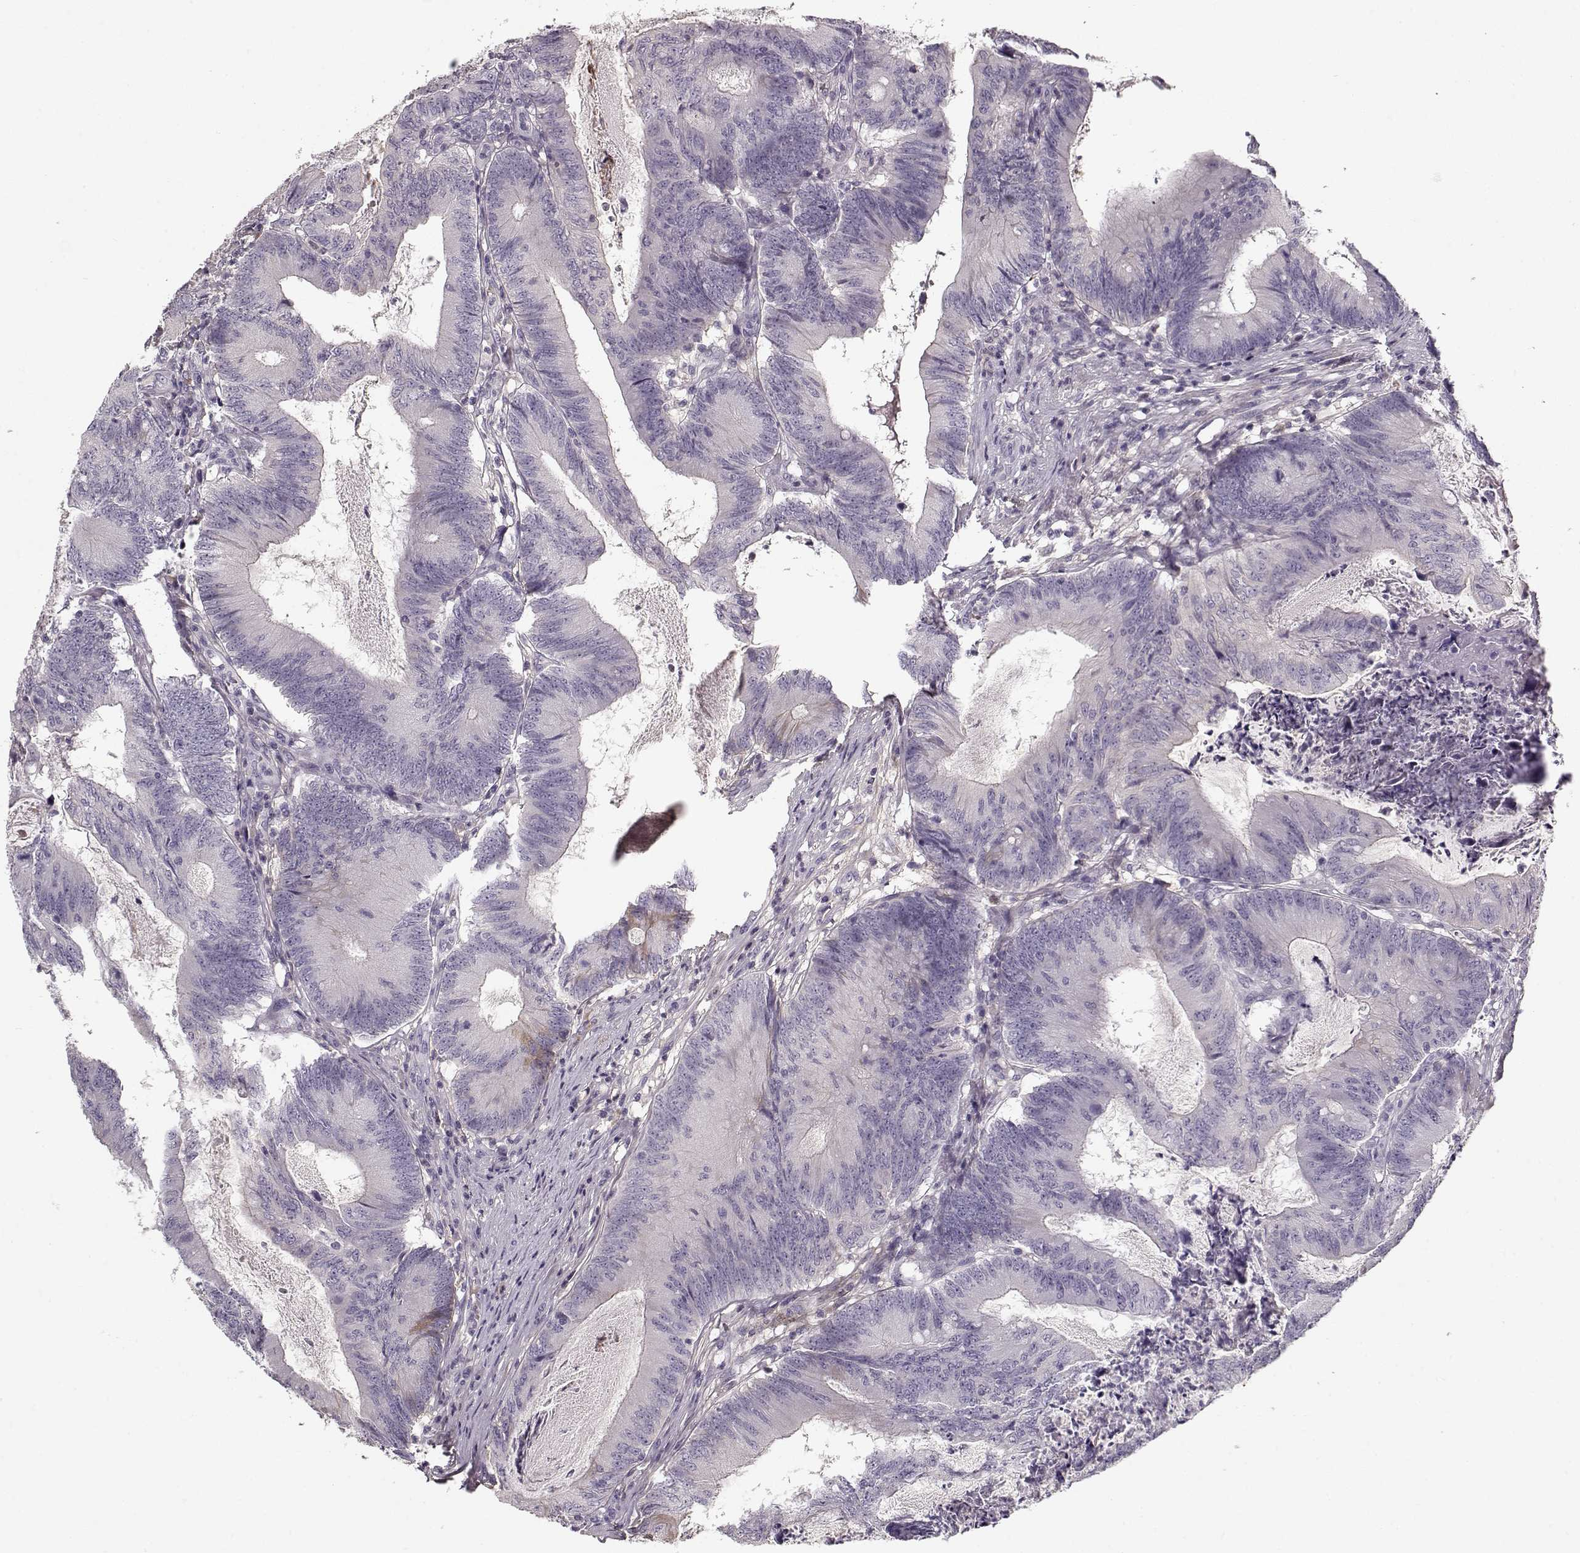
{"staining": {"intensity": "negative", "quantity": "none", "location": "none"}, "tissue": "colorectal cancer", "cell_type": "Tumor cells", "image_type": "cancer", "snomed": [{"axis": "morphology", "description": "Adenocarcinoma, NOS"}, {"axis": "topography", "description": "Colon"}], "caption": "An IHC micrograph of colorectal adenocarcinoma is shown. There is no staining in tumor cells of colorectal adenocarcinoma.", "gene": "LUM", "patient": {"sex": "female", "age": 70}}